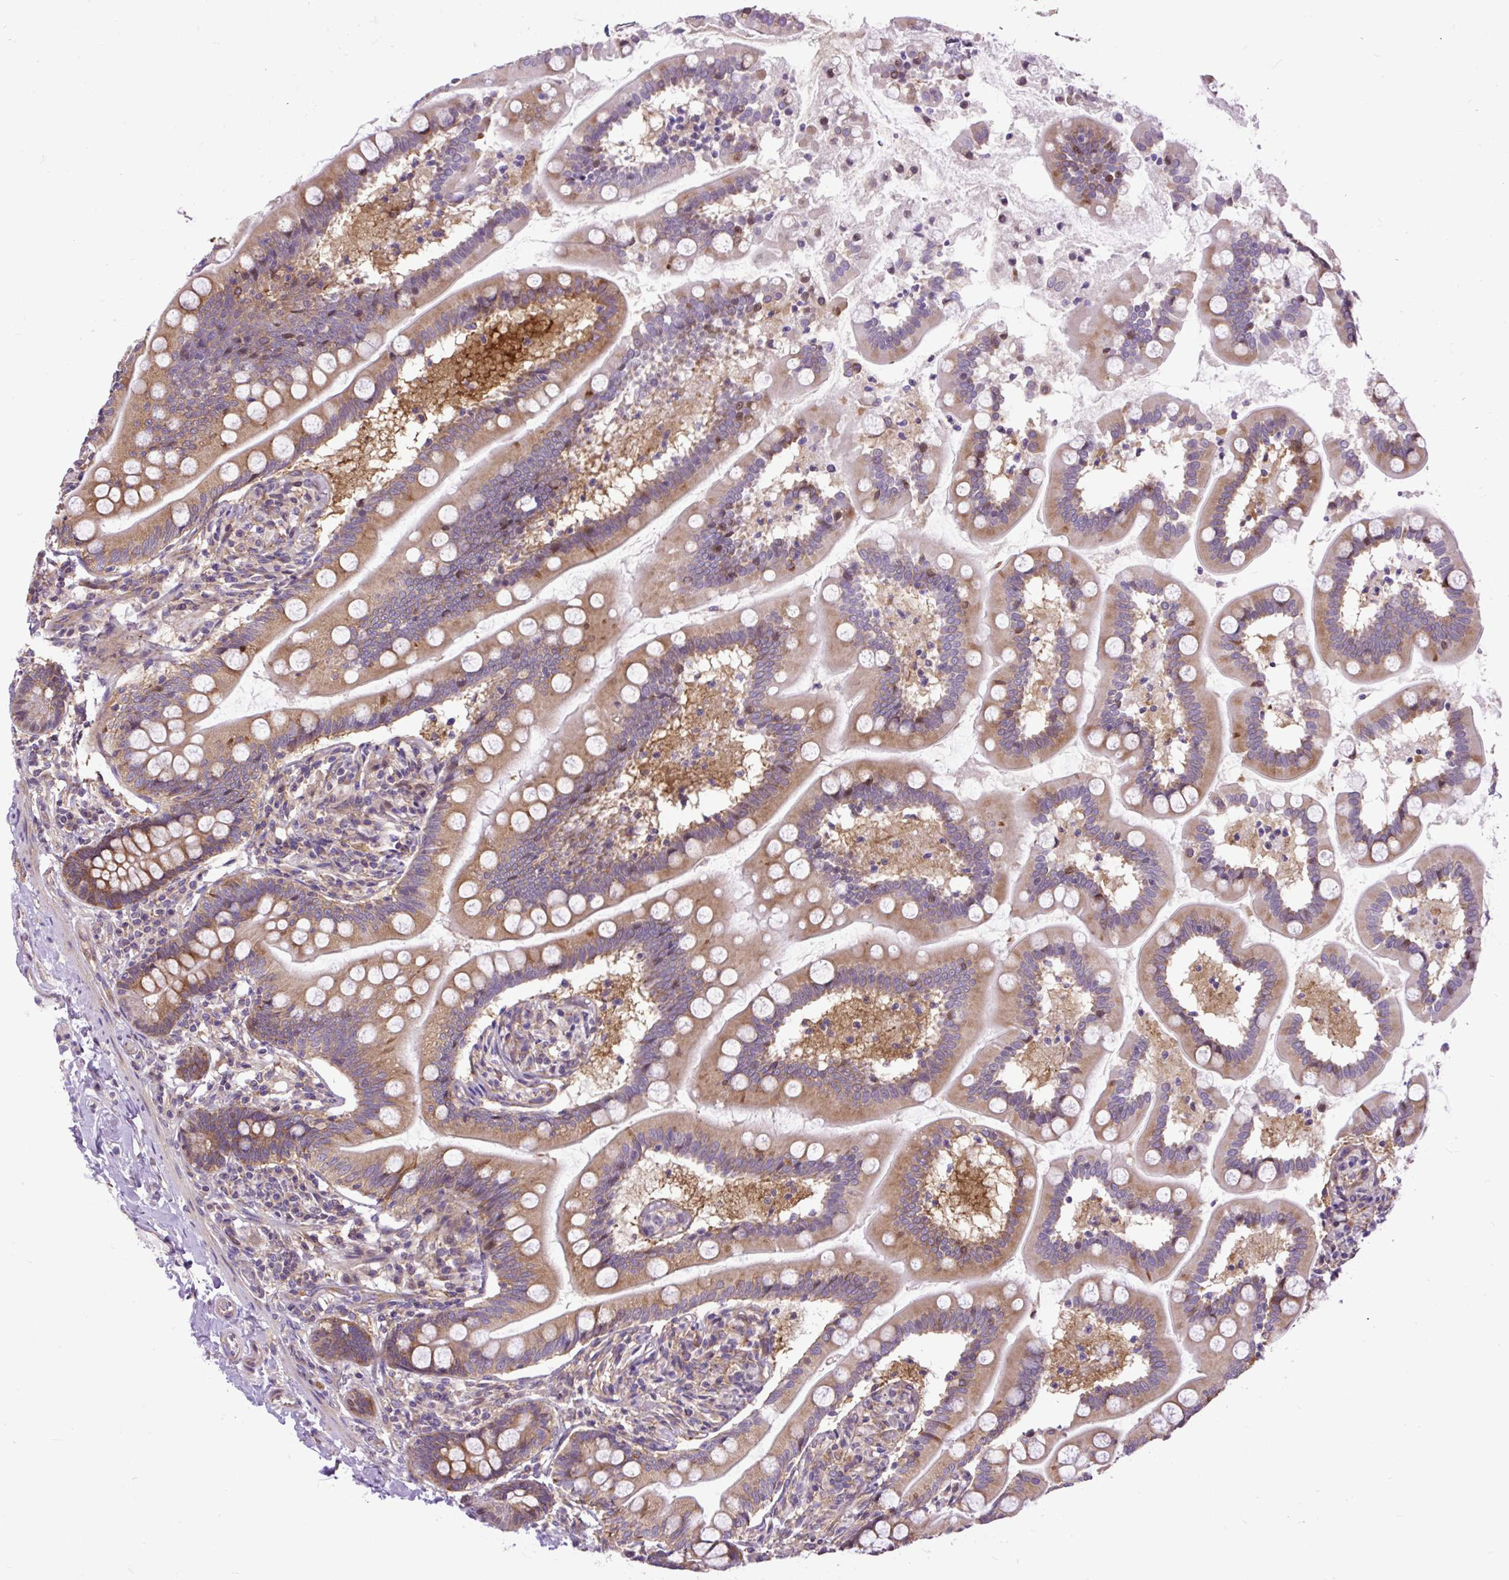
{"staining": {"intensity": "moderate", "quantity": ">75%", "location": "cytoplasmic/membranous"}, "tissue": "small intestine", "cell_type": "Glandular cells", "image_type": "normal", "snomed": [{"axis": "morphology", "description": "Normal tissue, NOS"}, {"axis": "topography", "description": "Small intestine"}], "caption": "This photomicrograph exhibits immunohistochemistry (IHC) staining of benign human small intestine, with medium moderate cytoplasmic/membranous staining in about >75% of glandular cells.", "gene": "TRIM17", "patient": {"sex": "female", "age": 64}}